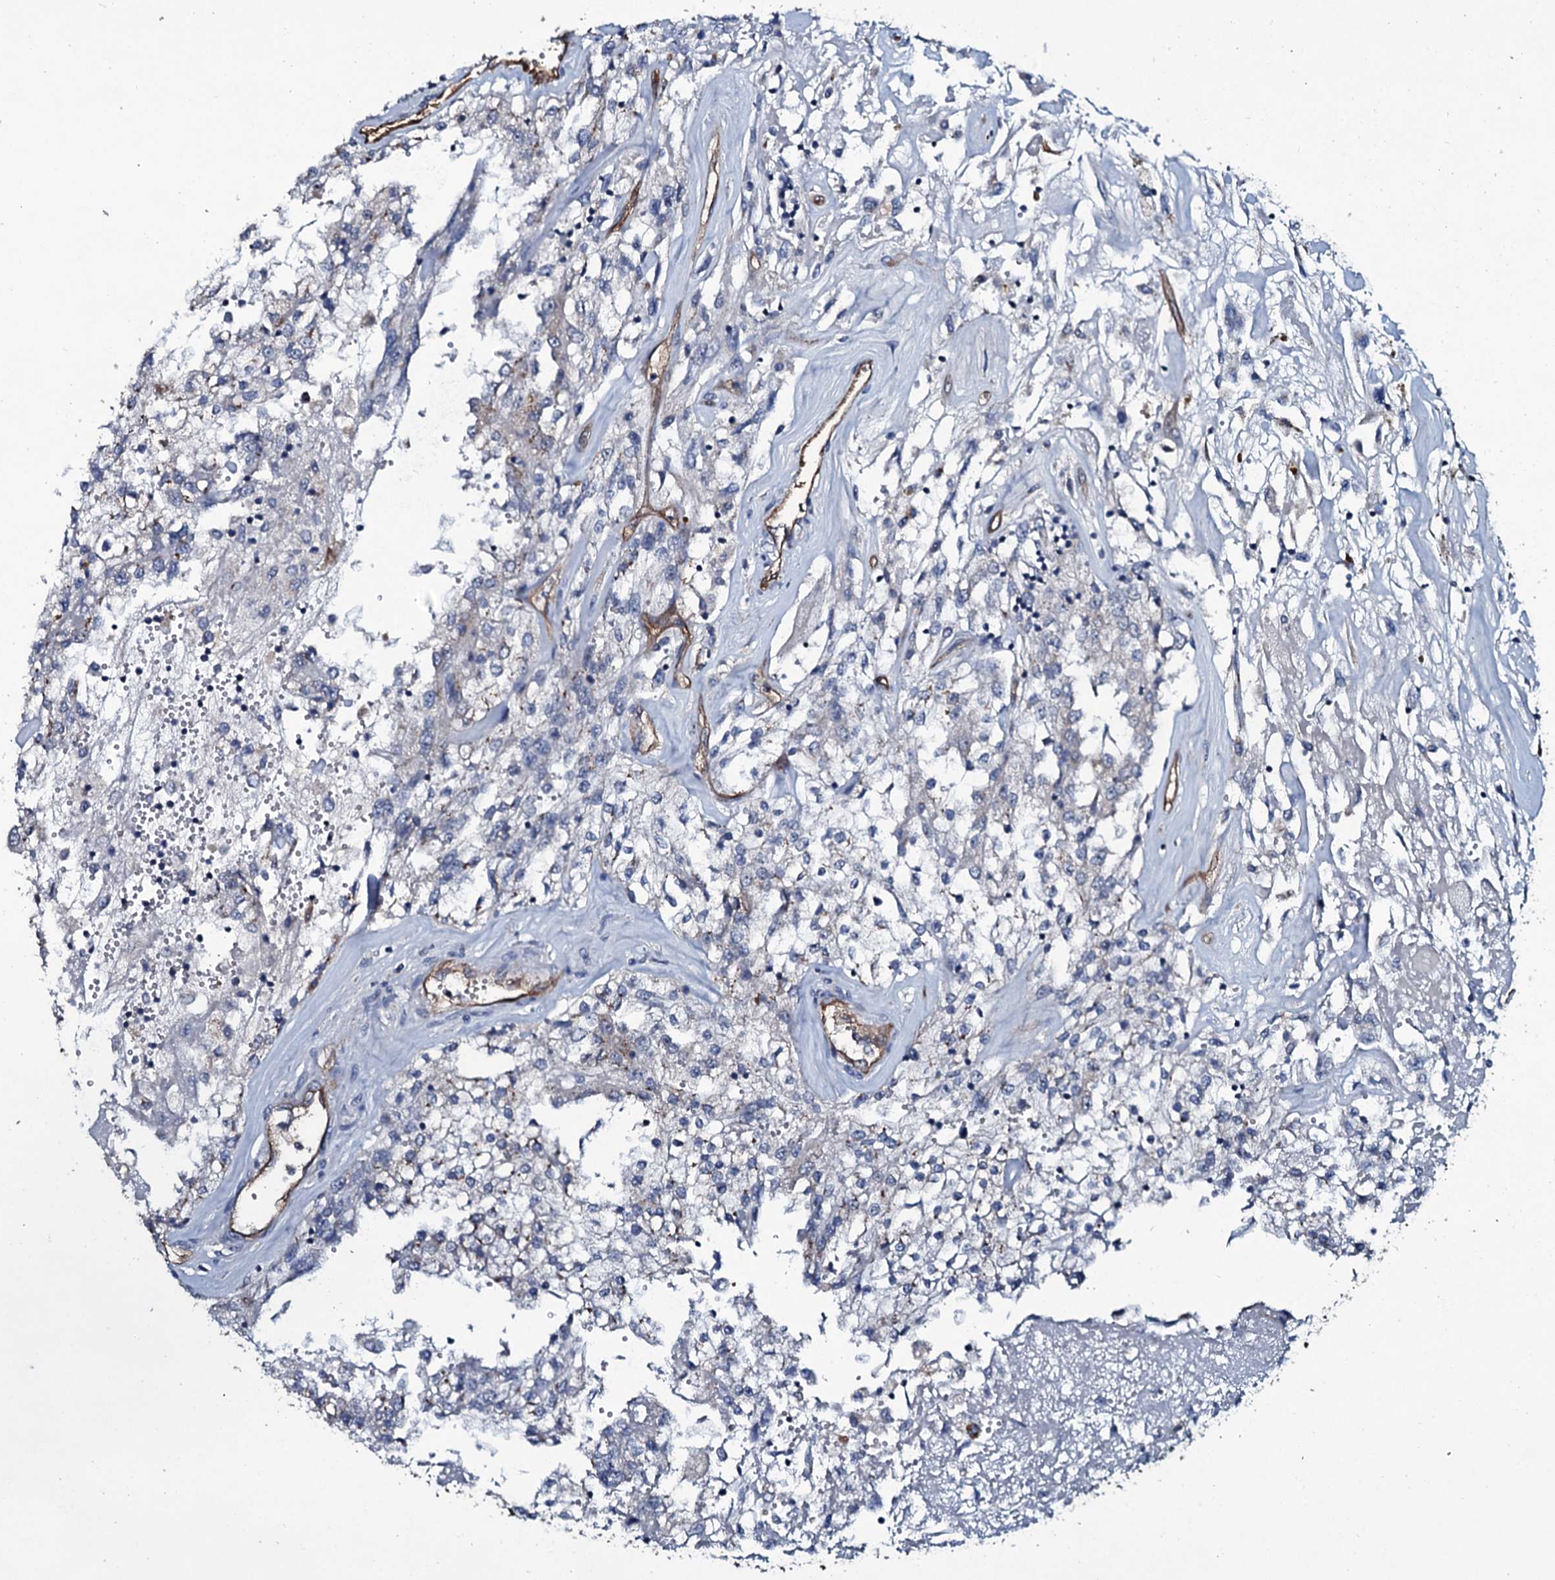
{"staining": {"intensity": "negative", "quantity": "none", "location": "none"}, "tissue": "renal cancer", "cell_type": "Tumor cells", "image_type": "cancer", "snomed": [{"axis": "morphology", "description": "Adenocarcinoma, NOS"}, {"axis": "topography", "description": "Kidney"}], "caption": "Immunohistochemistry of adenocarcinoma (renal) reveals no positivity in tumor cells.", "gene": "CLEC14A", "patient": {"sex": "female", "age": 52}}